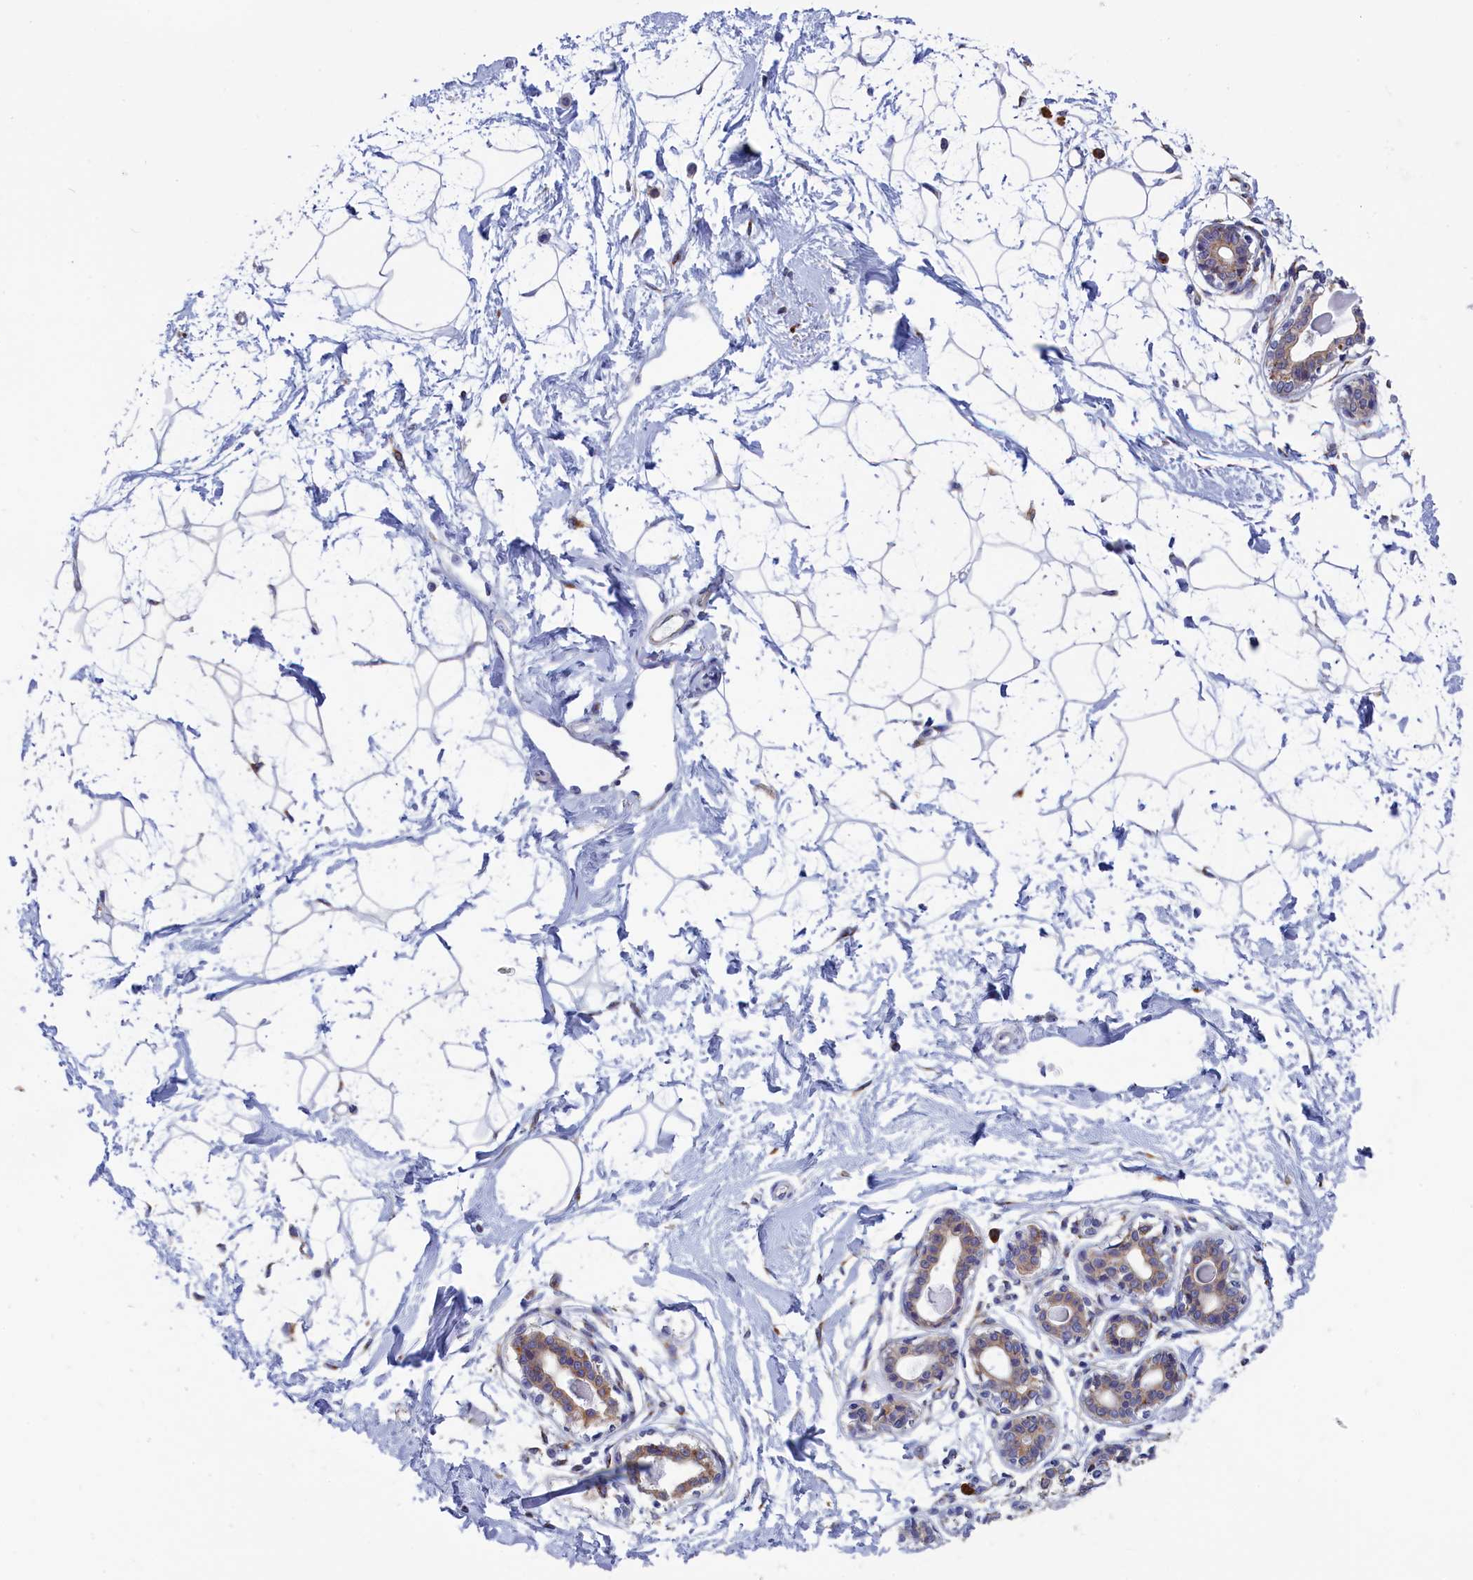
{"staining": {"intensity": "negative", "quantity": "none", "location": "none"}, "tissue": "breast", "cell_type": "Adipocytes", "image_type": "normal", "snomed": [{"axis": "morphology", "description": "Normal tissue, NOS"}, {"axis": "topography", "description": "Breast"}], "caption": "Protein analysis of normal breast displays no significant expression in adipocytes. The staining is performed using DAB (3,3'-diaminobenzidine) brown chromogen with nuclei counter-stained in using hematoxylin.", "gene": "CCDC68", "patient": {"sex": "female", "age": 45}}